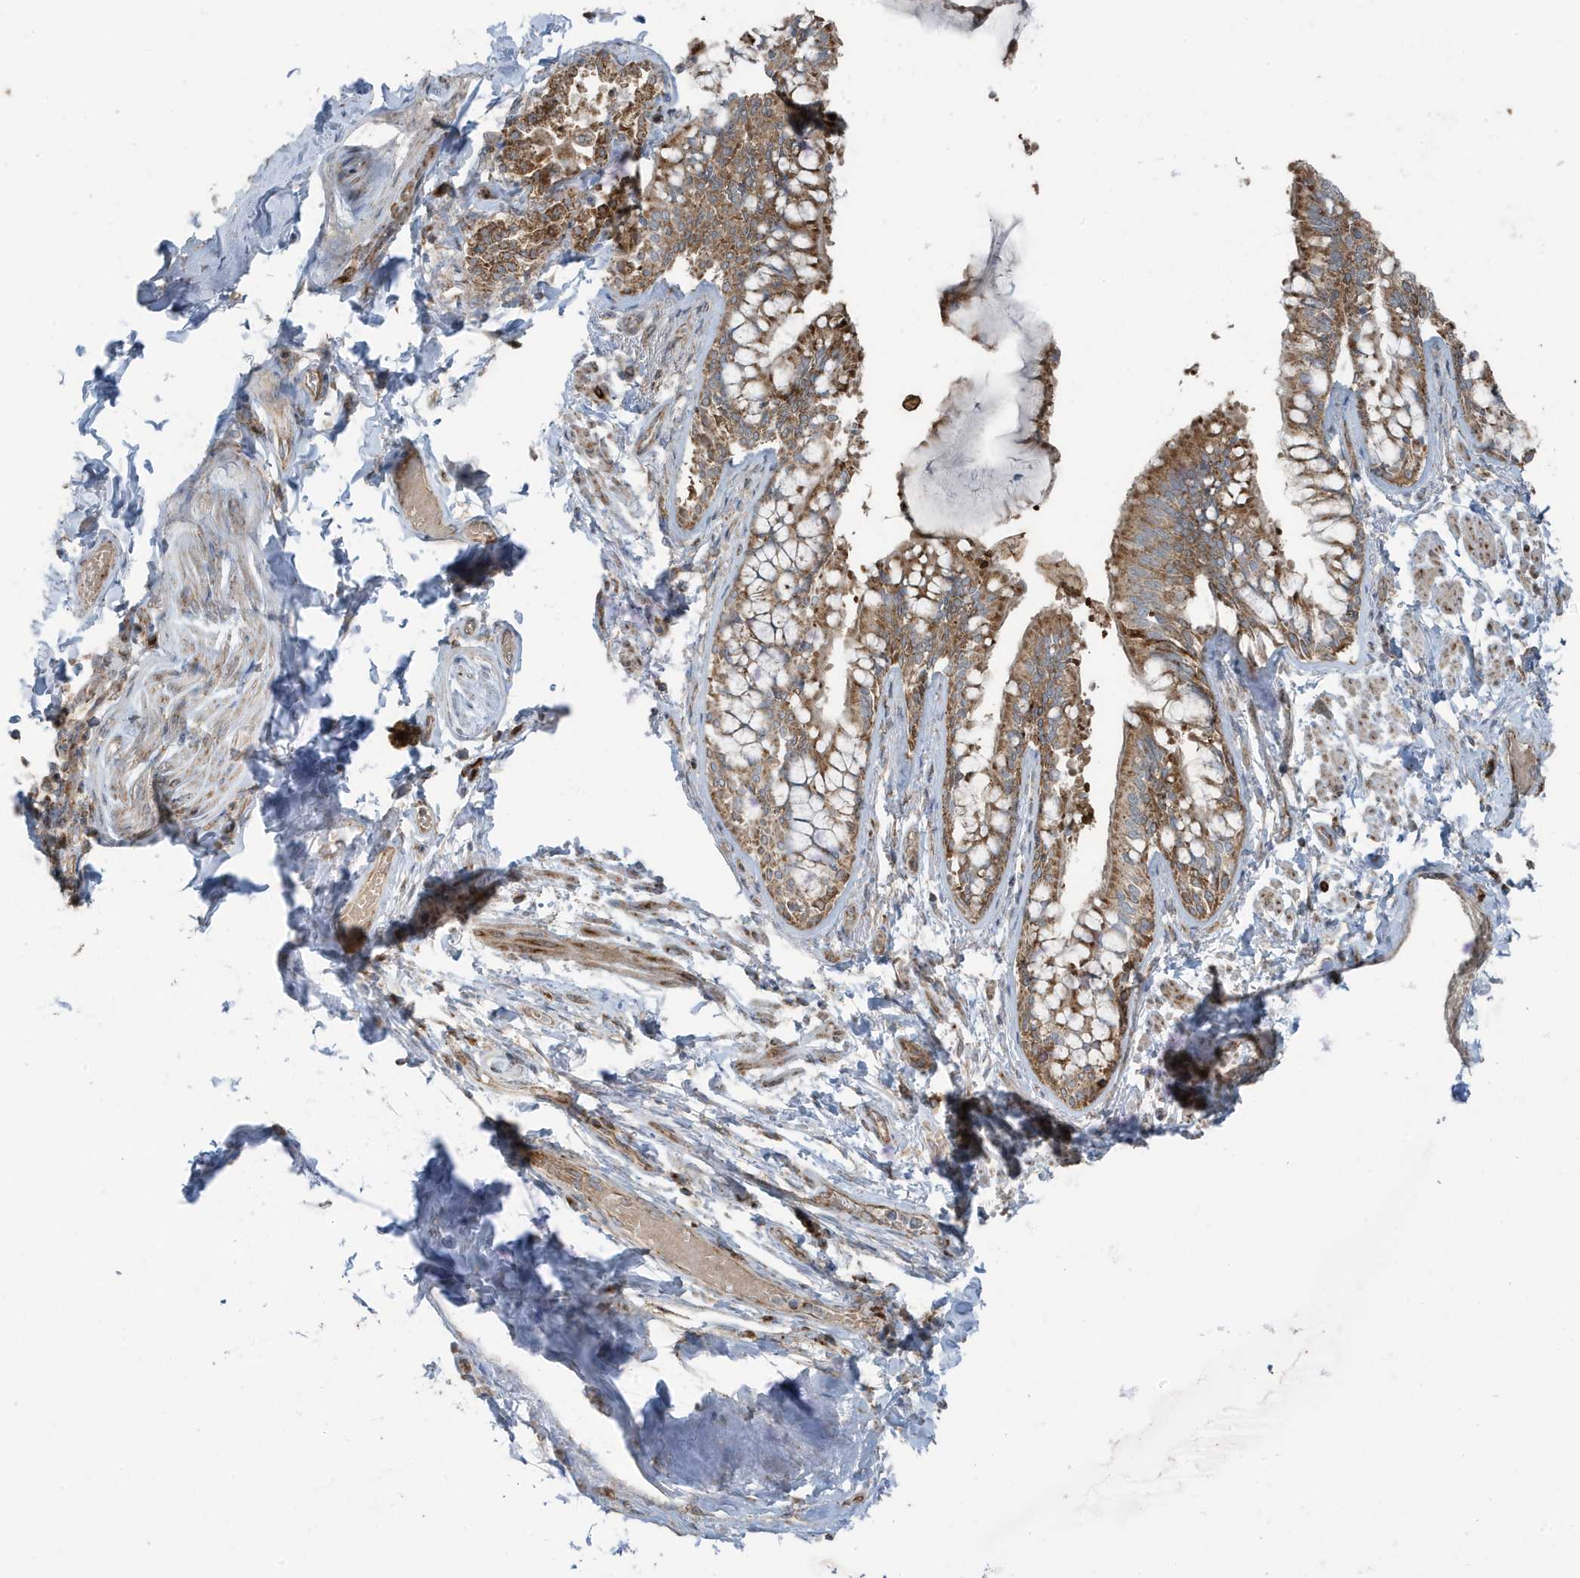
{"staining": {"intensity": "moderate", "quantity": ">75%", "location": "cytoplasmic/membranous"}, "tissue": "bronchus", "cell_type": "Respiratory epithelial cells", "image_type": "normal", "snomed": [{"axis": "morphology", "description": "Normal tissue, NOS"}, {"axis": "morphology", "description": "Inflammation, NOS"}, {"axis": "topography", "description": "Lung"}], "caption": "IHC micrograph of normal bronchus: human bronchus stained using IHC demonstrates medium levels of moderate protein expression localized specifically in the cytoplasmic/membranous of respiratory epithelial cells, appearing as a cytoplasmic/membranous brown color.", "gene": "GOLGA4", "patient": {"sex": "female", "age": 46}}